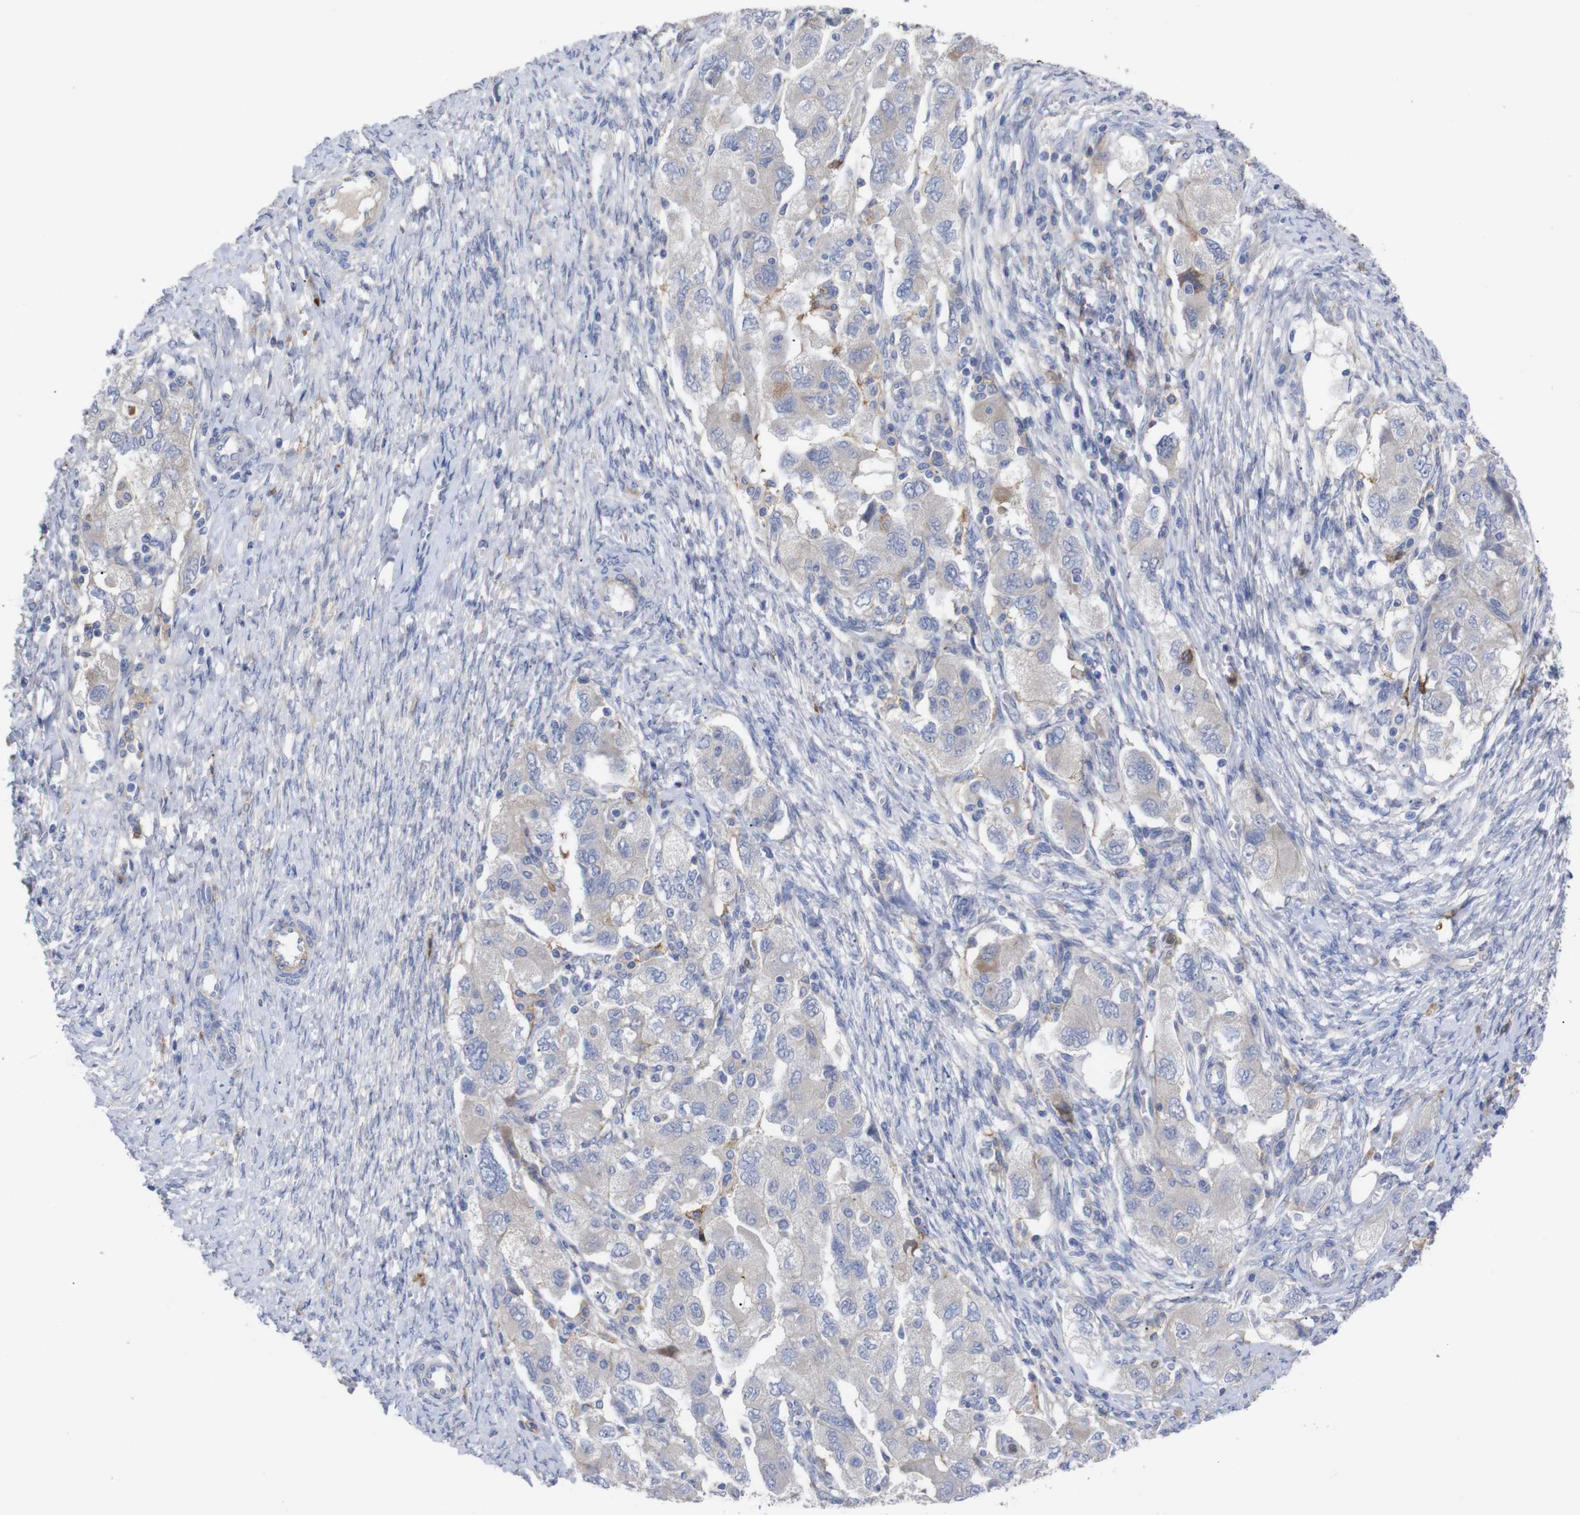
{"staining": {"intensity": "negative", "quantity": "none", "location": "none"}, "tissue": "ovarian cancer", "cell_type": "Tumor cells", "image_type": "cancer", "snomed": [{"axis": "morphology", "description": "Carcinoma, NOS"}, {"axis": "morphology", "description": "Cystadenocarcinoma, serous, NOS"}, {"axis": "topography", "description": "Ovary"}], "caption": "High power microscopy image of an immunohistochemistry micrograph of ovarian serous cystadenocarcinoma, revealing no significant expression in tumor cells.", "gene": "C5AR1", "patient": {"sex": "female", "age": 69}}